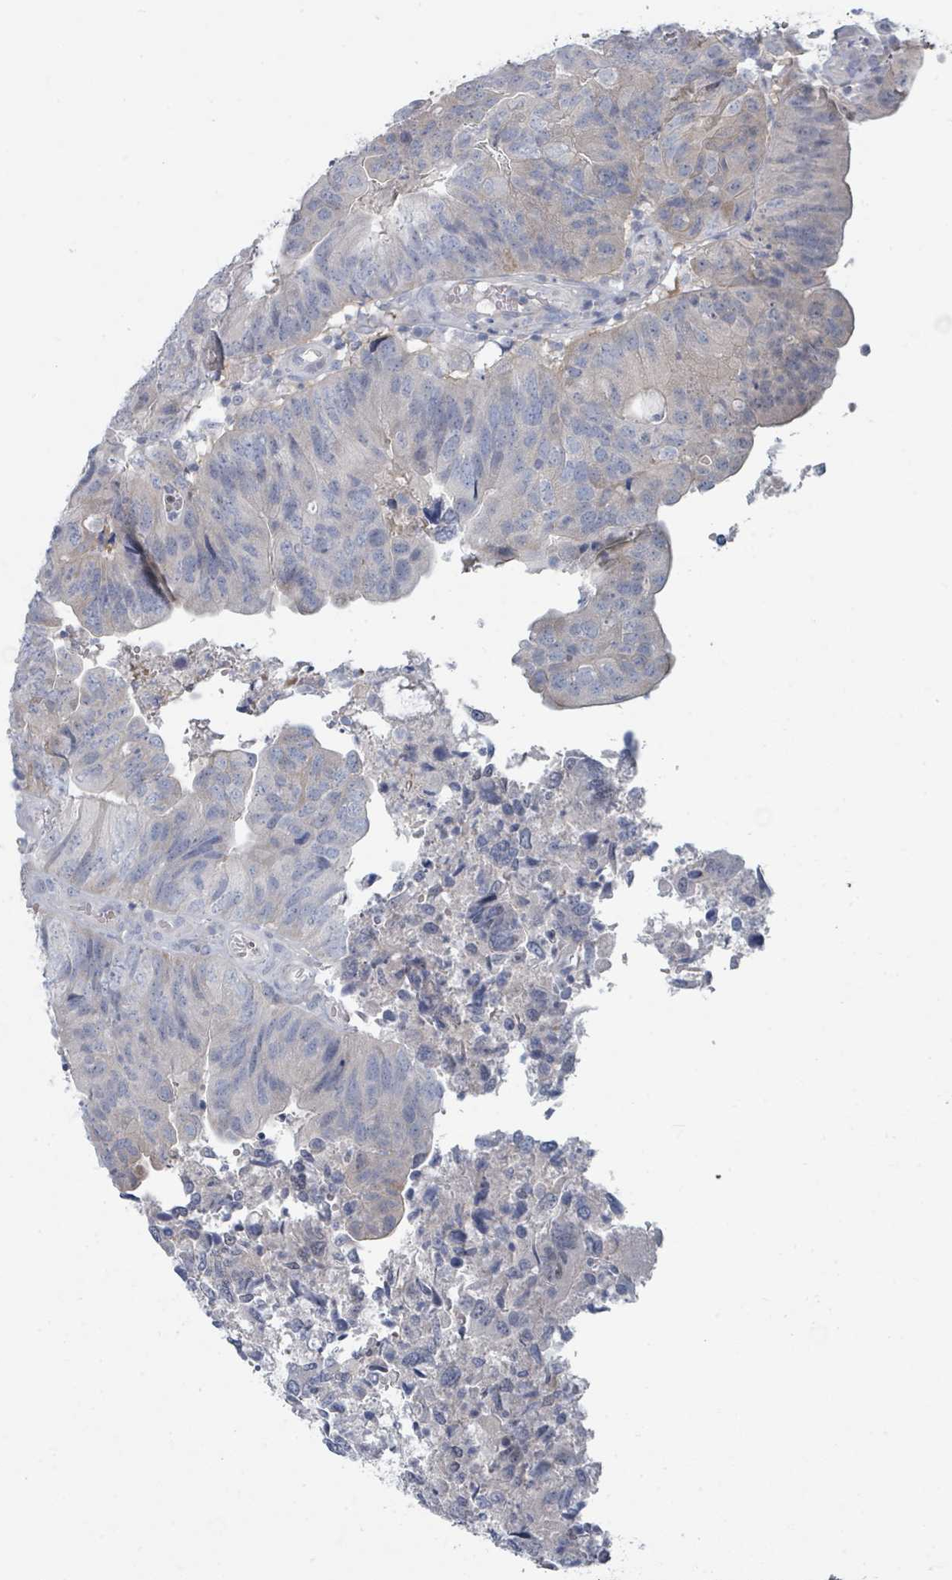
{"staining": {"intensity": "negative", "quantity": "none", "location": "none"}, "tissue": "colorectal cancer", "cell_type": "Tumor cells", "image_type": "cancer", "snomed": [{"axis": "morphology", "description": "Adenocarcinoma, NOS"}, {"axis": "topography", "description": "Colon"}], "caption": "High magnification brightfield microscopy of colorectal cancer stained with DAB (3,3'-diaminobenzidine) (brown) and counterstained with hematoxylin (blue): tumor cells show no significant positivity.", "gene": "SLC25A45", "patient": {"sex": "female", "age": 67}}